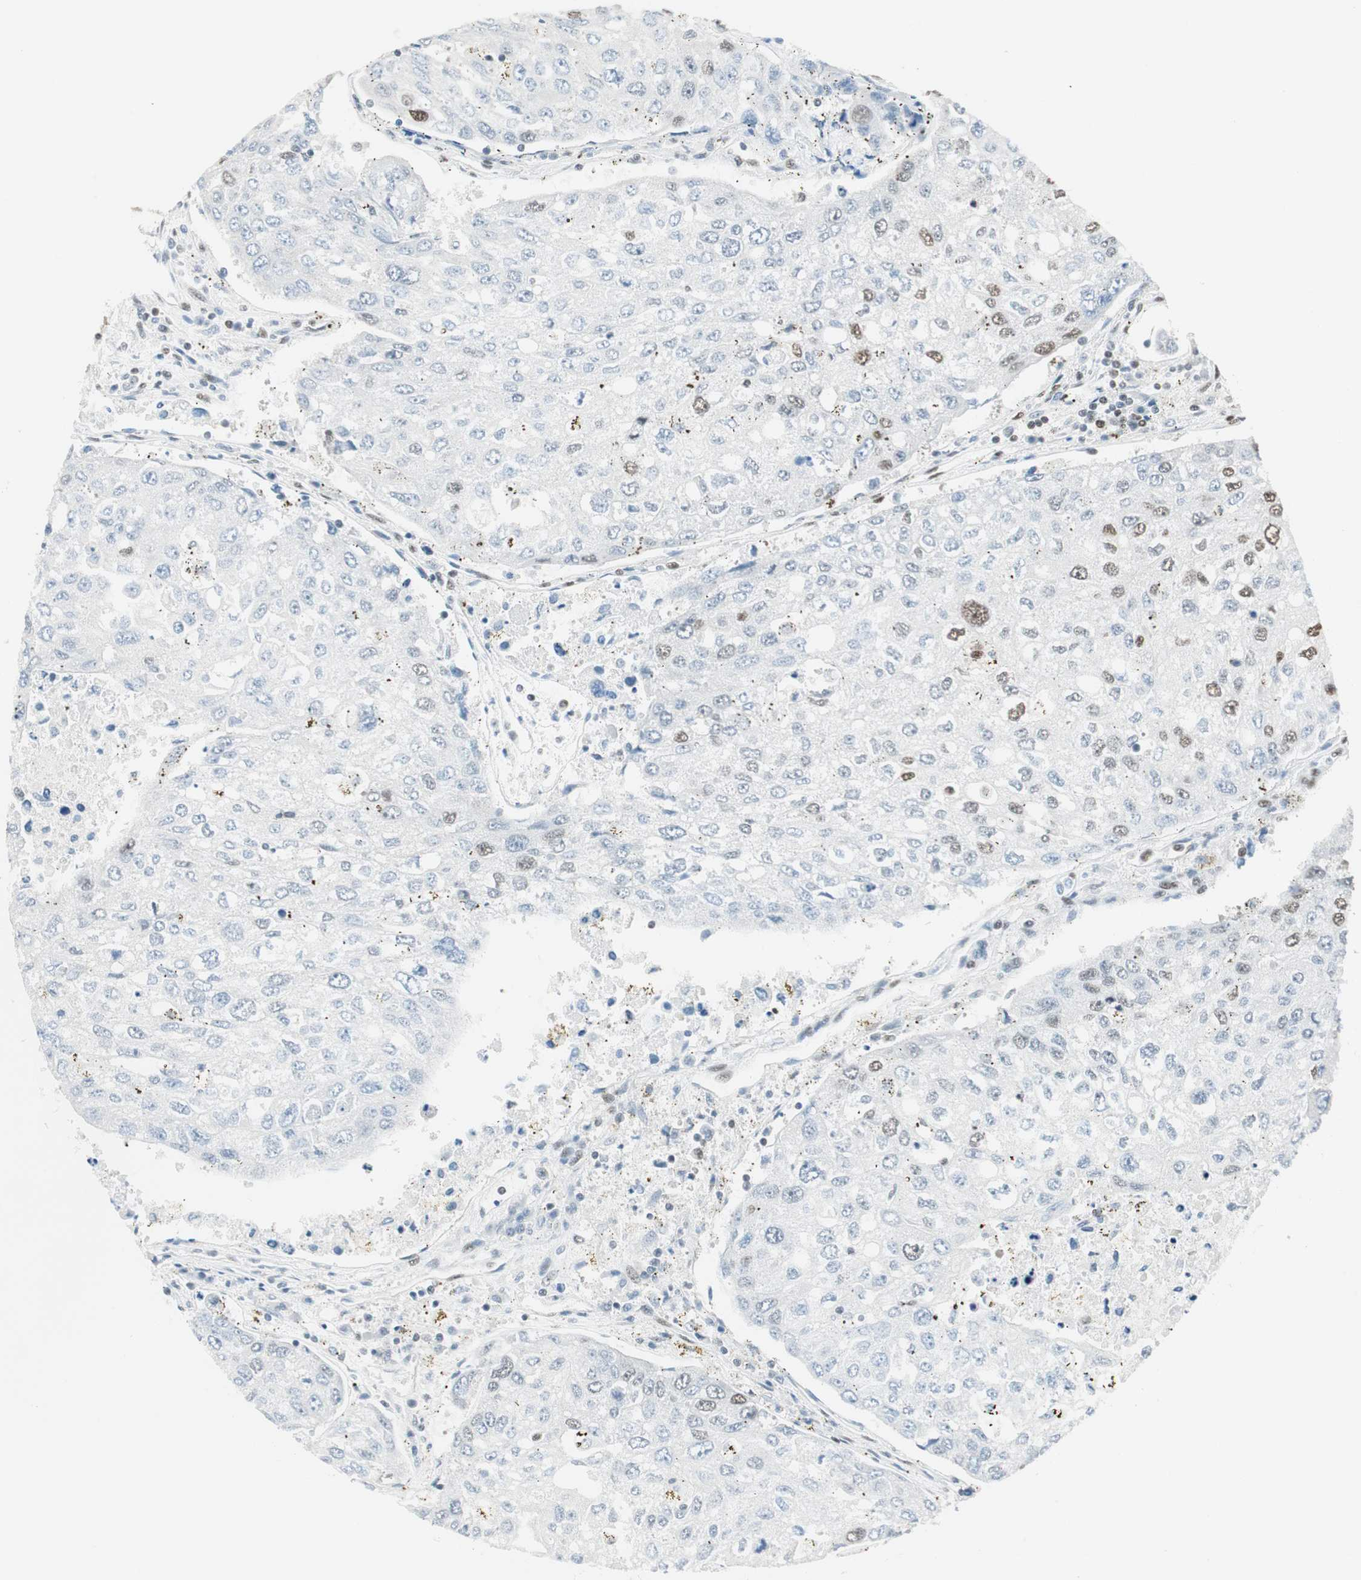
{"staining": {"intensity": "moderate", "quantity": ">75%", "location": "nuclear"}, "tissue": "urothelial cancer", "cell_type": "Tumor cells", "image_type": "cancer", "snomed": [{"axis": "morphology", "description": "Urothelial carcinoma, High grade"}, {"axis": "topography", "description": "Lymph node"}, {"axis": "topography", "description": "Urinary bladder"}], "caption": "Urothelial carcinoma (high-grade) stained with a brown dye demonstrates moderate nuclear positive staining in about >75% of tumor cells.", "gene": "ZBTB17", "patient": {"sex": "male", "age": 51}}